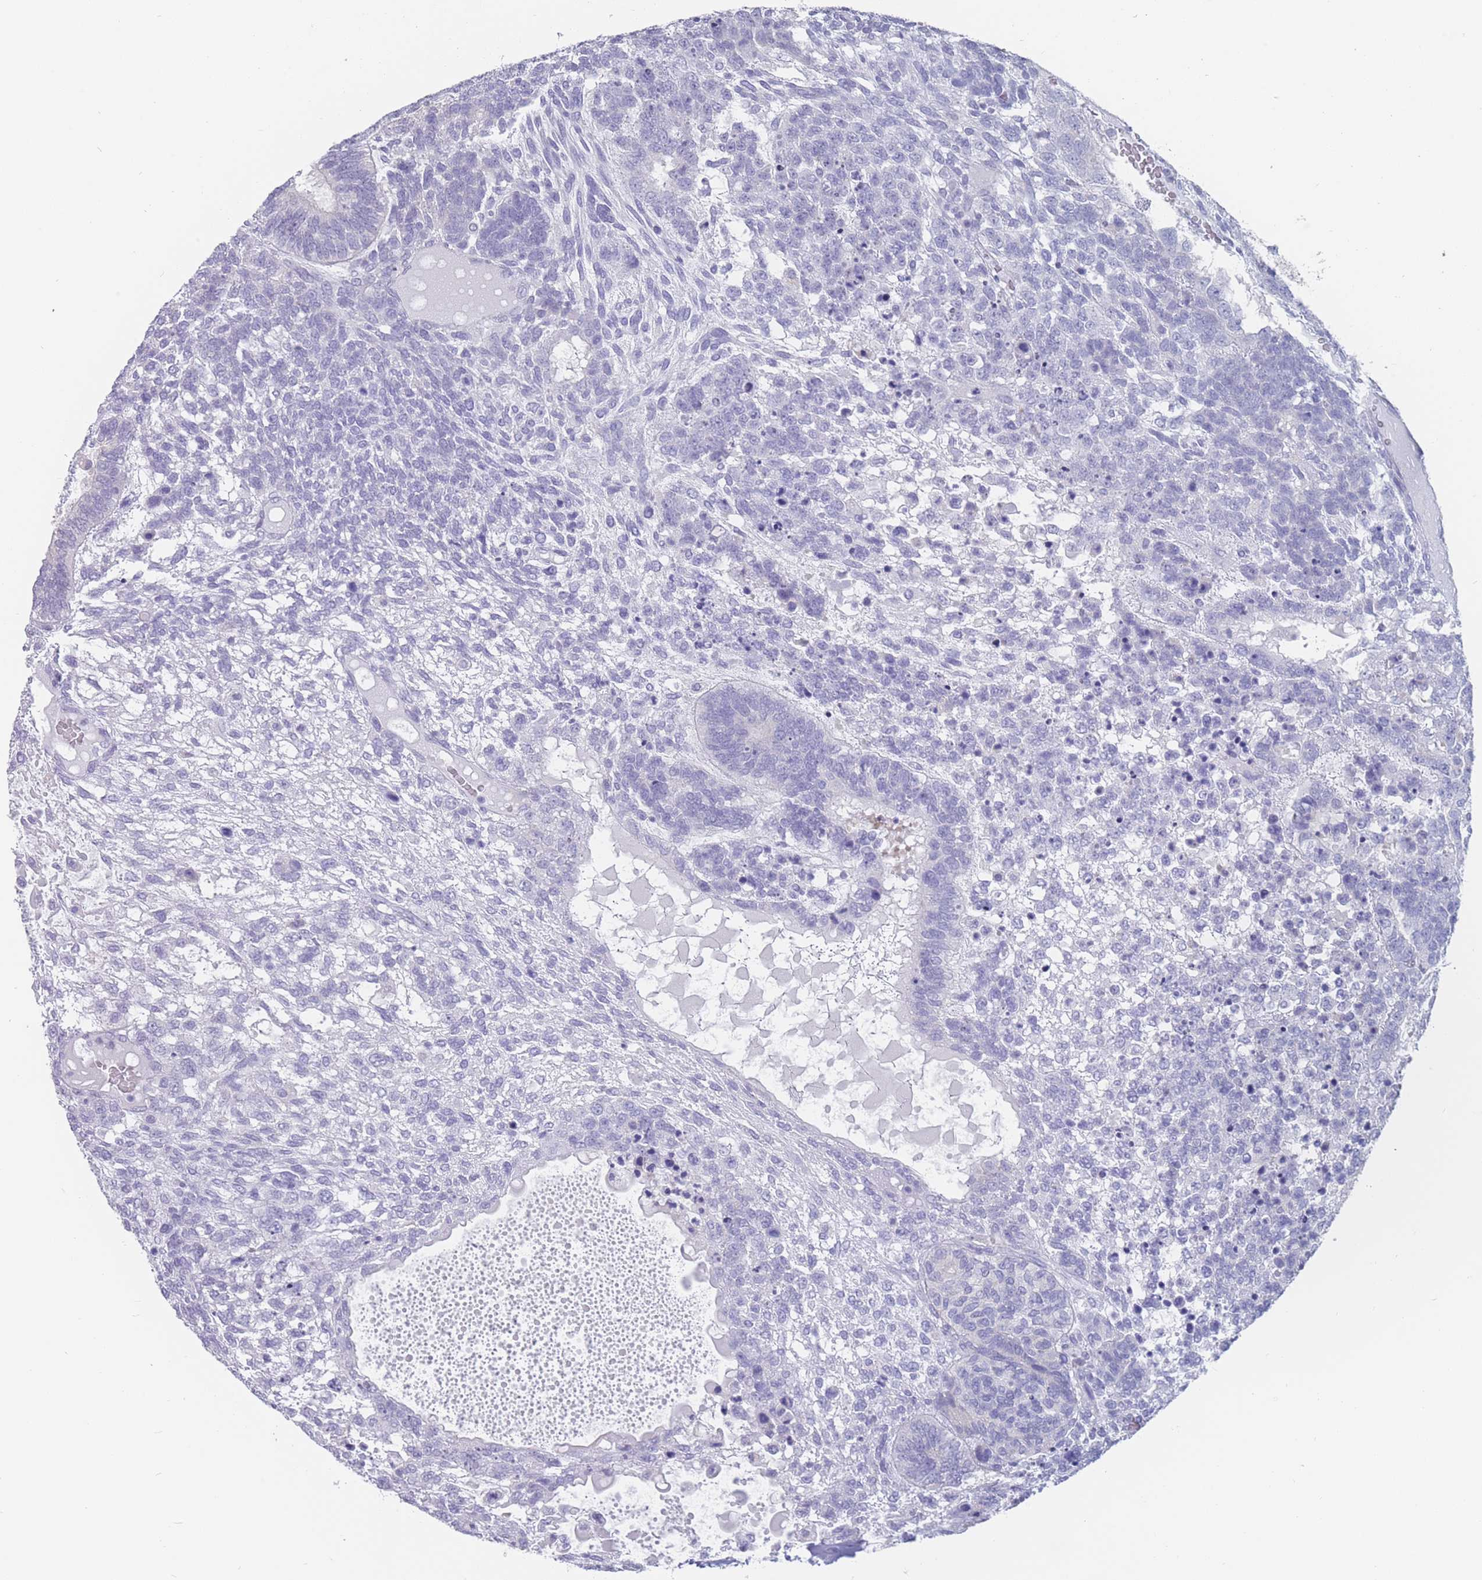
{"staining": {"intensity": "negative", "quantity": "none", "location": "none"}, "tissue": "testis cancer", "cell_type": "Tumor cells", "image_type": "cancer", "snomed": [{"axis": "morphology", "description": "Carcinoma, Embryonal, NOS"}, {"axis": "topography", "description": "Testis"}], "caption": "DAB immunohistochemical staining of human embryonal carcinoma (testis) demonstrates no significant positivity in tumor cells.", "gene": "CYP51A1", "patient": {"sex": "male", "age": 23}}